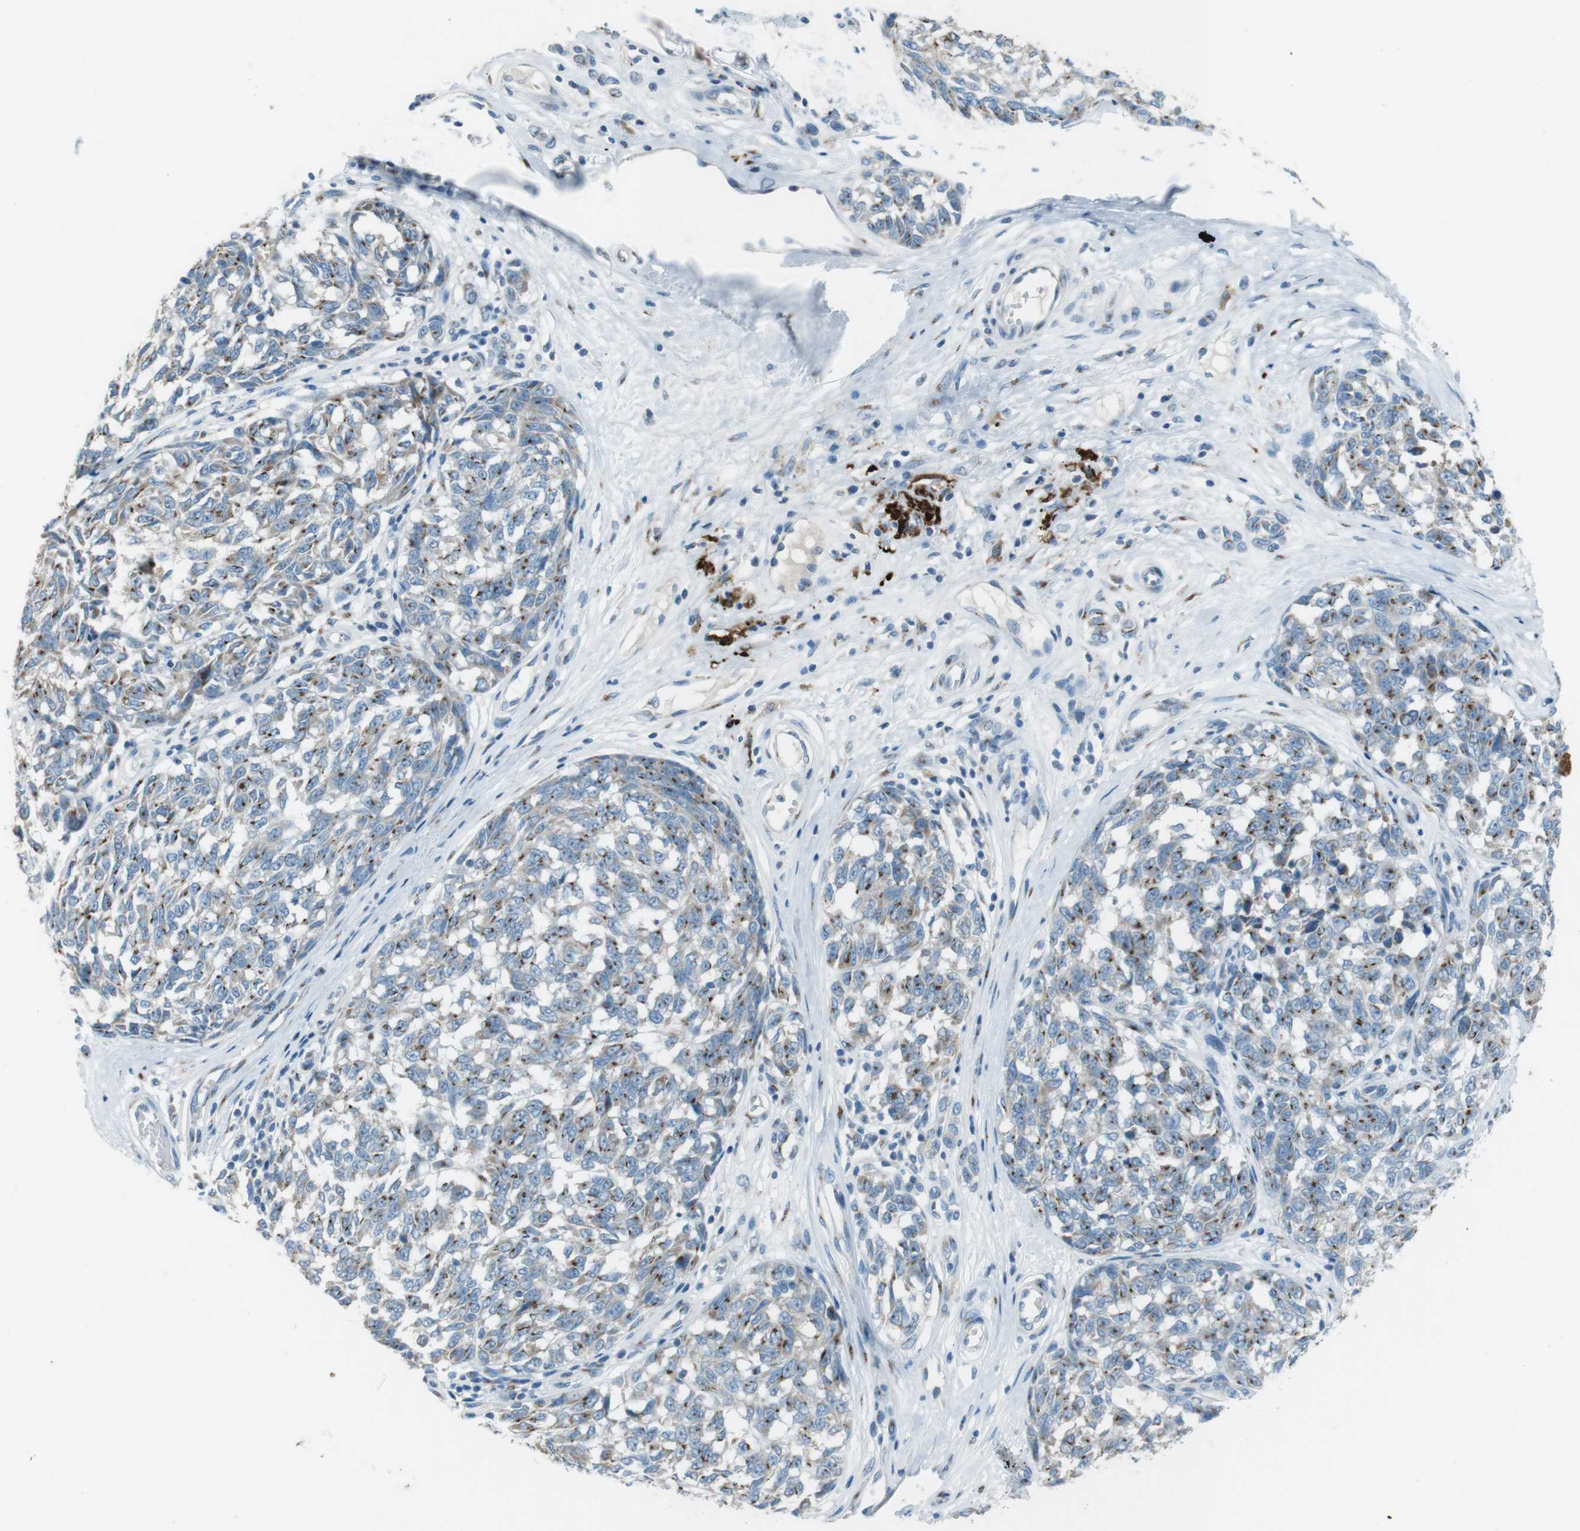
{"staining": {"intensity": "moderate", "quantity": "25%-75%", "location": "cytoplasmic/membranous"}, "tissue": "melanoma", "cell_type": "Tumor cells", "image_type": "cancer", "snomed": [{"axis": "morphology", "description": "Malignant melanoma, NOS"}, {"axis": "topography", "description": "Skin"}], "caption": "Immunohistochemical staining of human malignant melanoma shows moderate cytoplasmic/membranous protein staining in about 25%-75% of tumor cells. (DAB IHC with brightfield microscopy, high magnification).", "gene": "TXNDC15", "patient": {"sex": "female", "age": 64}}